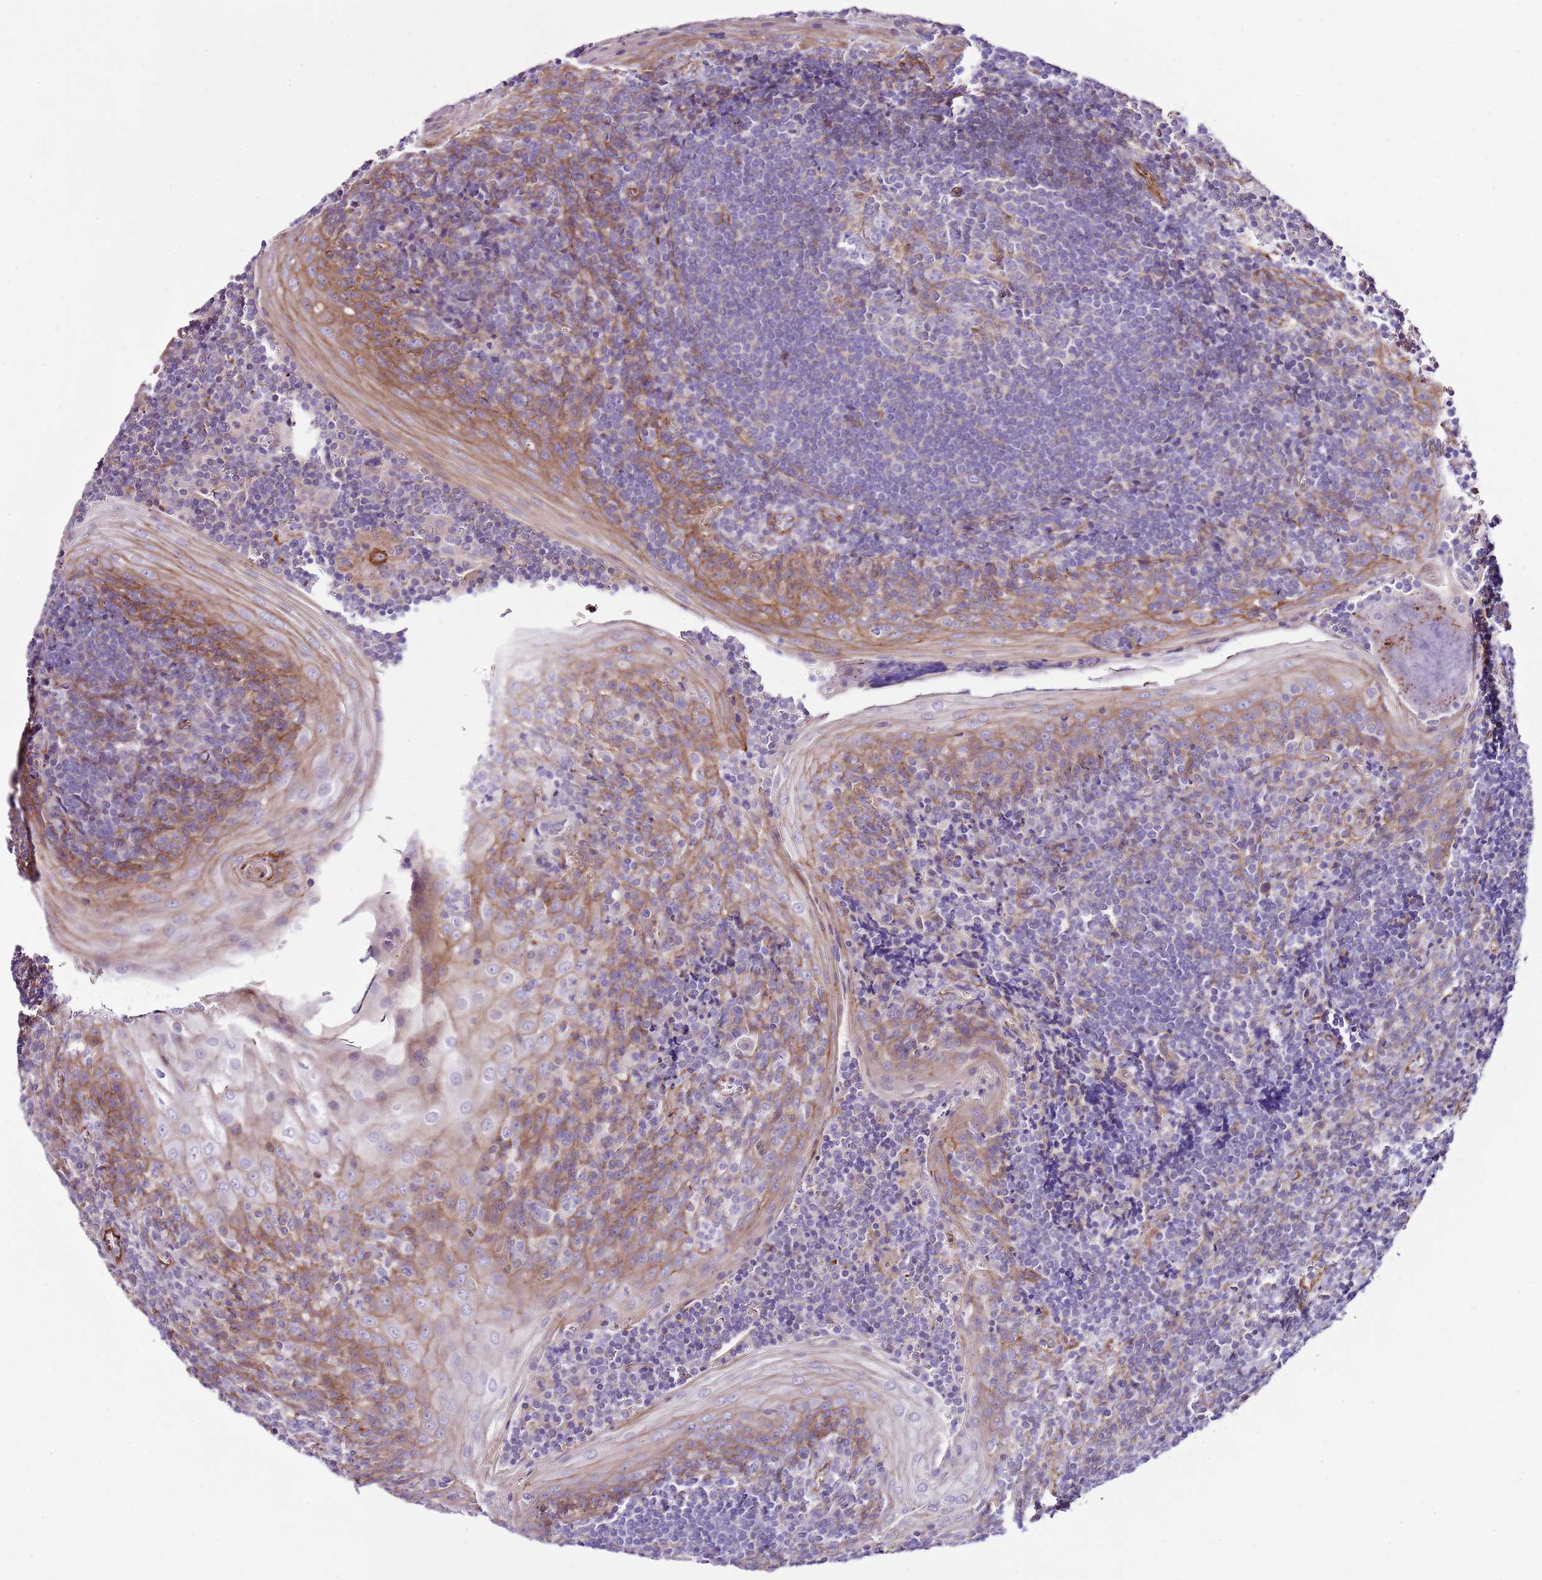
{"staining": {"intensity": "moderate", "quantity": "<25%", "location": "cytoplasmic/membranous"}, "tissue": "tonsil", "cell_type": "Germinal center cells", "image_type": "normal", "snomed": [{"axis": "morphology", "description": "Normal tissue, NOS"}, {"axis": "topography", "description": "Tonsil"}], "caption": "This micrograph shows normal tonsil stained with immunohistochemistry (IHC) to label a protein in brown. The cytoplasmic/membranous of germinal center cells show moderate positivity for the protein. Nuclei are counter-stained blue.", "gene": "GFRAL", "patient": {"sex": "male", "age": 27}}